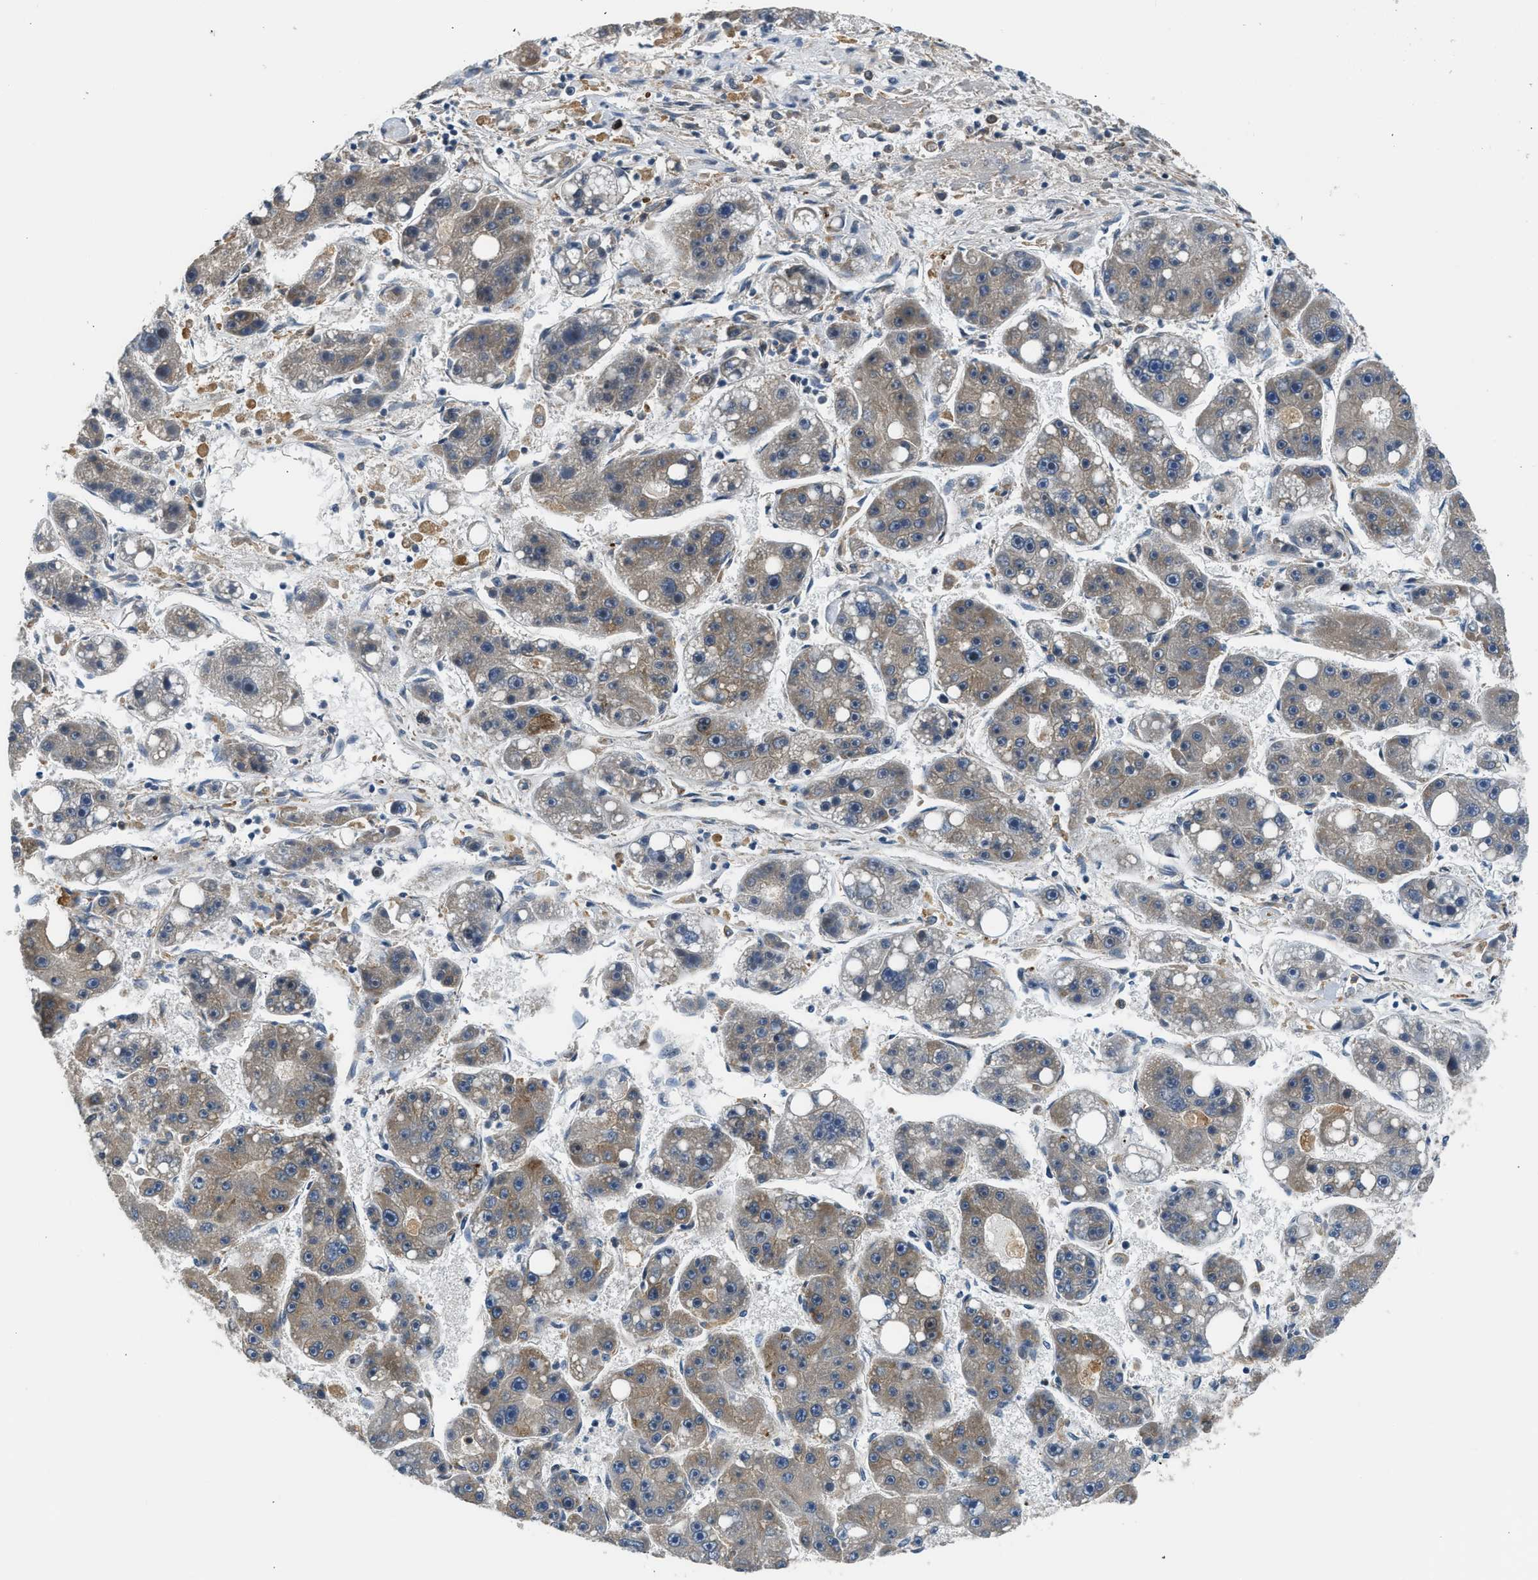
{"staining": {"intensity": "weak", "quantity": "<25%", "location": "cytoplasmic/membranous"}, "tissue": "liver cancer", "cell_type": "Tumor cells", "image_type": "cancer", "snomed": [{"axis": "morphology", "description": "Carcinoma, Hepatocellular, NOS"}, {"axis": "topography", "description": "Liver"}], "caption": "An immunohistochemistry (IHC) histopathology image of liver cancer is shown. There is no staining in tumor cells of liver cancer.", "gene": "RETREG3", "patient": {"sex": "female", "age": 61}}